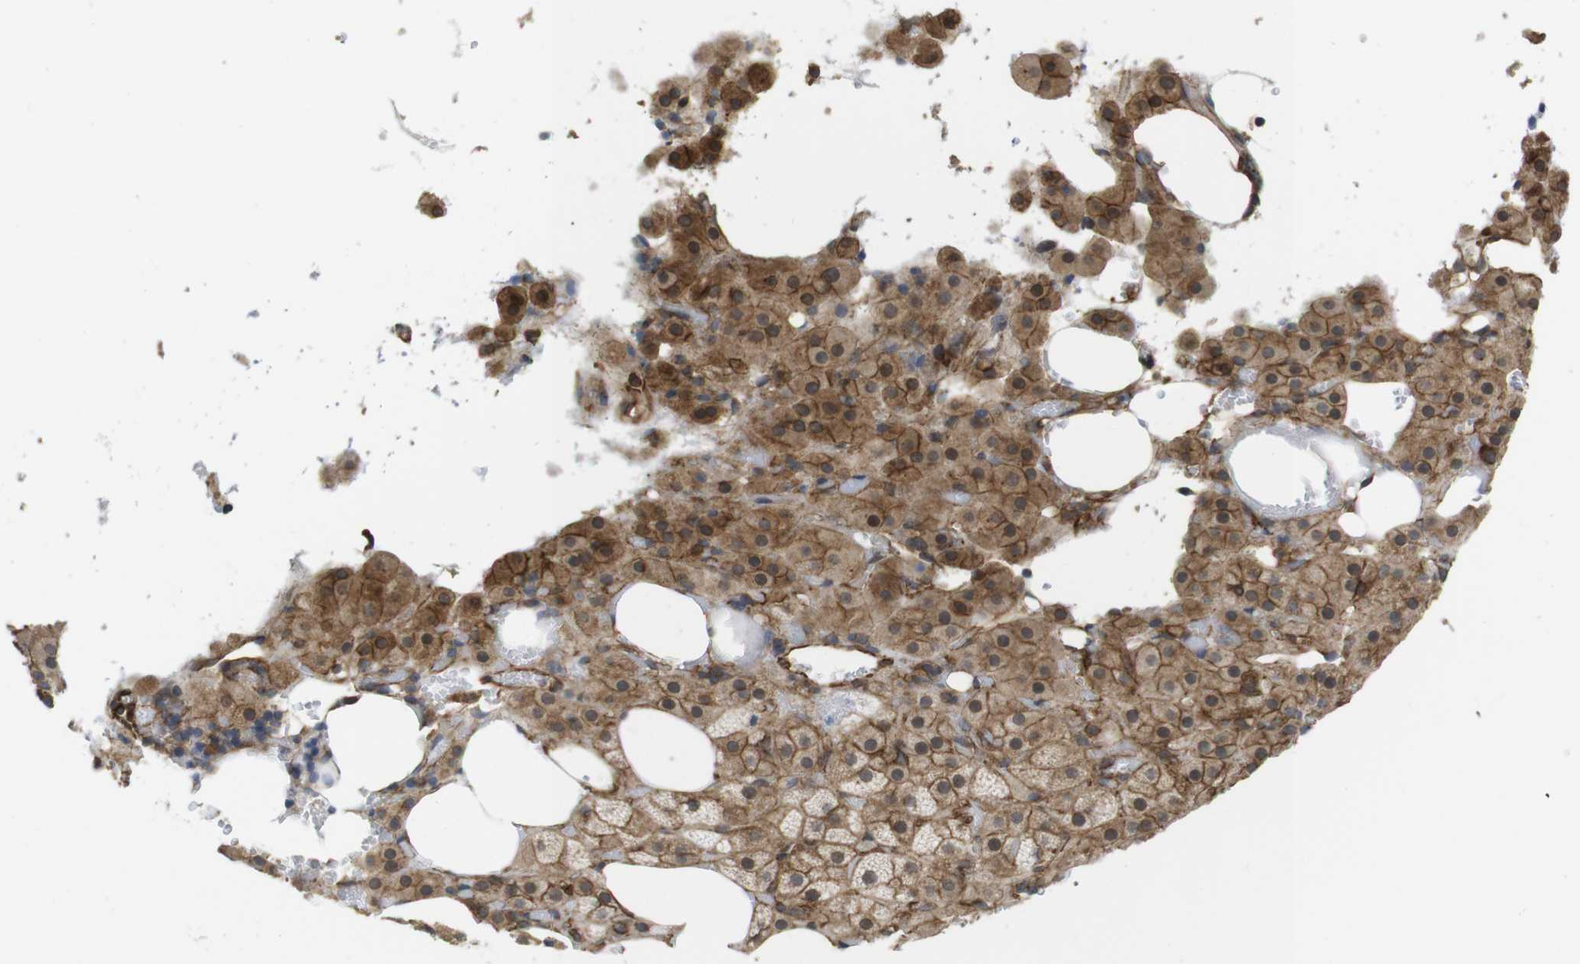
{"staining": {"intensity": "moderate", "quantity": ">75%", "location": "cytoplasmic/membranous"}, "tissue": "adrenal gland", "cell_type": "Glandular cells", "image_type": "normal", "snomed": [{"axis": "morphology", "description": "Normal tissue, NOS"}, {"axis": "topography", "description": "Adrenal gland"}], "caption": "The micrograph displays immunohistochemical staining of unremarkable adrenal gland. There is moderate cytoplasmic/membranous positivity is seen in about >75% of glandular cells.", "gene": "ZDHHC5", "patient": {"sex": "female", "age": 59}}